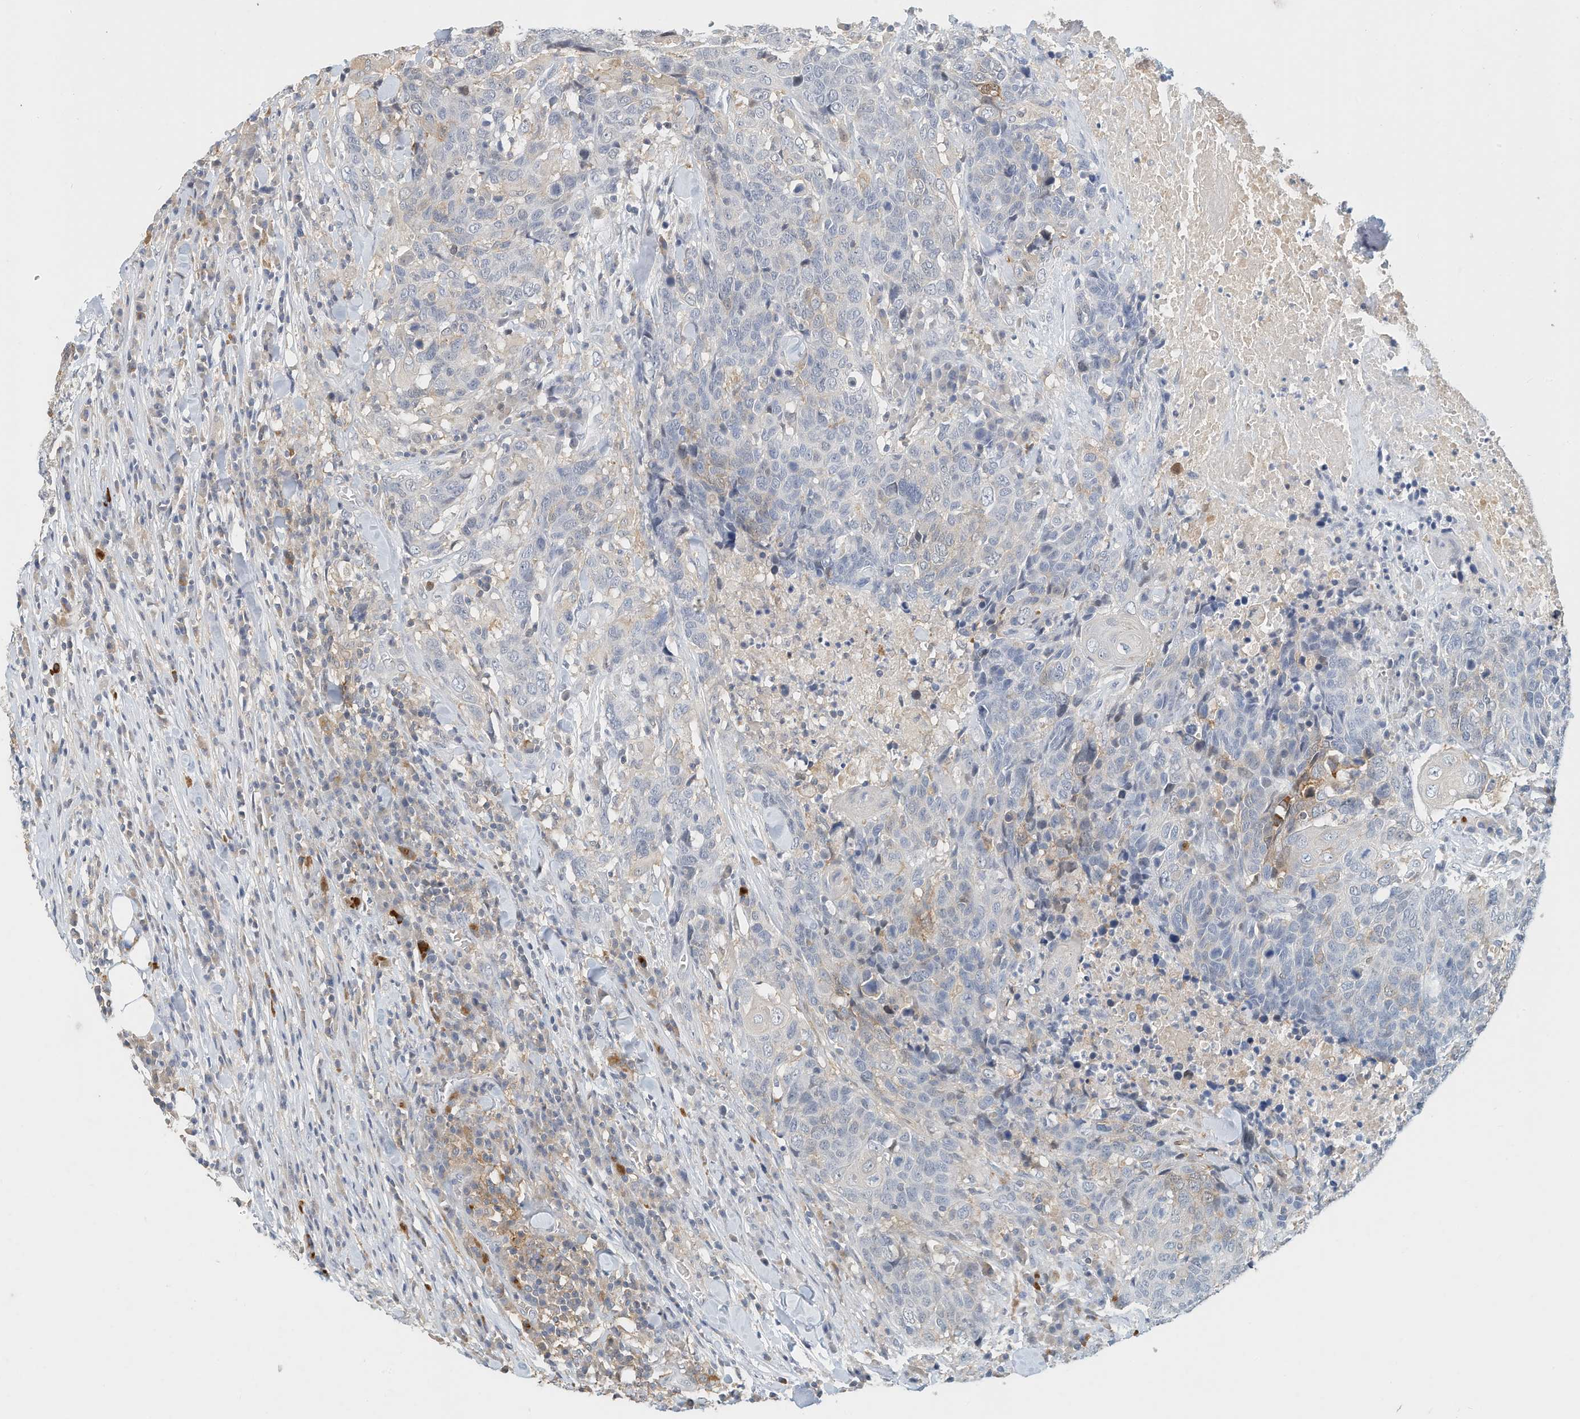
{"staining": {"intensity": "weak", "quantity": "<25%", "location": "cytoplasmic/membranous"}, "tissue": "head and neck cancer", "cell_type": "Tumor cells", "image_type": "cancer", "snomed": [{"axis": "morphology", "description": "Squamous cell carcinoma, NOS"}, {"axis": "topography", "description": "Head-Neck"}], "caption": "The micrograph shows no significant expression in tumor cells of squamous cell carcinoma (head and neck).", "gene": "MICAL1", "patient": {"sex": "male", "age": 66}}